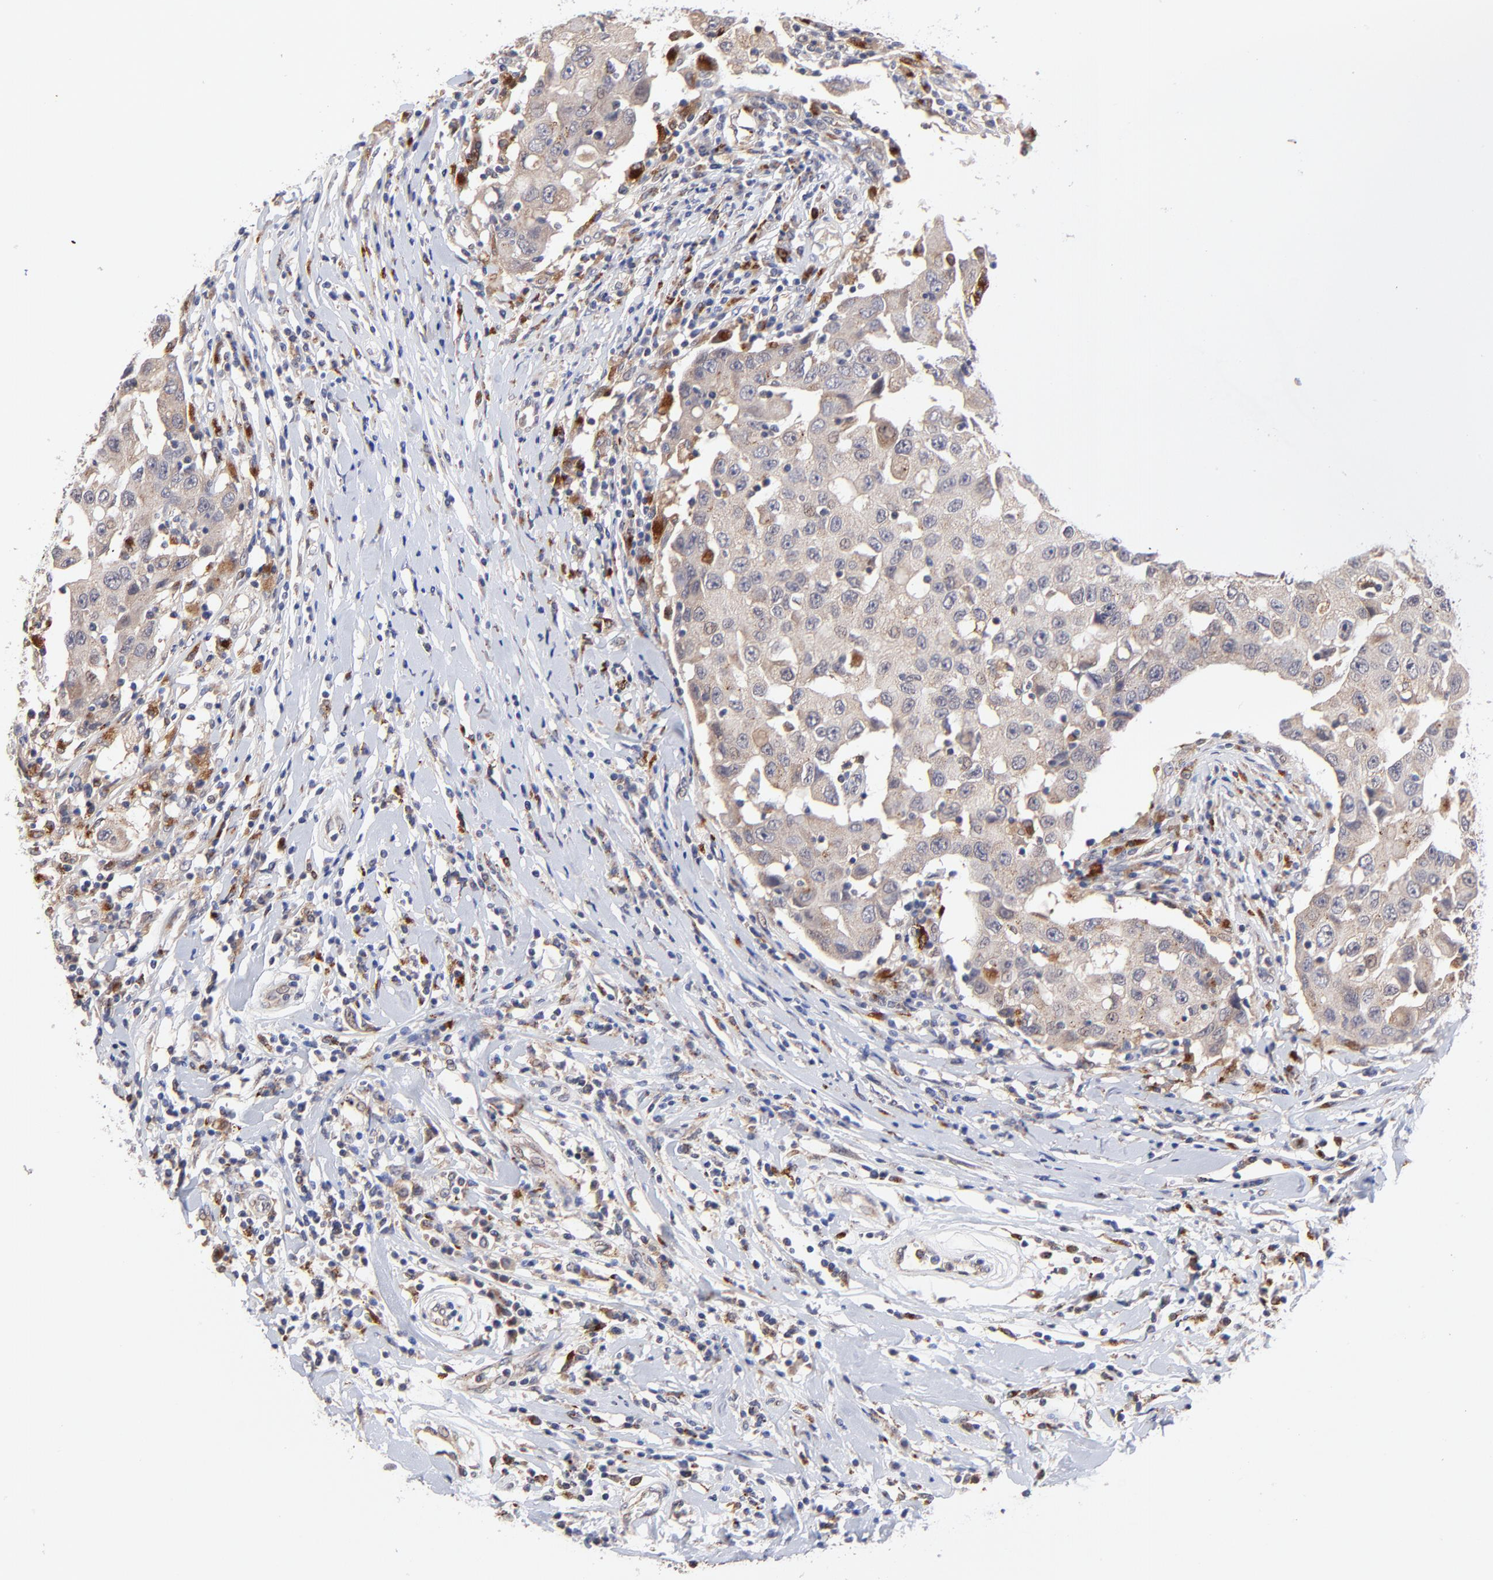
{"staining": {"intensity": "weak", "quantity": "<25%", "location": "cytoplasmic/membranous"}, "tissue": "breast cancer", "cell_type": "Tumor cells", "image_type": "cancer", "snomed": [{"axis": "morphology", "description": "Duct carcinoma"}, {"axis": "topography", "description": "Breast"}], "caption": "Breast cancer (invasive ductal carcinoma) was stained to show a protein in brown. There is no significant positivity in tumor cells. The staining was performed using DAB to visualize the protein expression in brown, while the nuclei were stained in blue with hematoxylin (Magnification: 20x).", "gene": "PDE4B", "patient": {"sex": "female", "age": 27}}